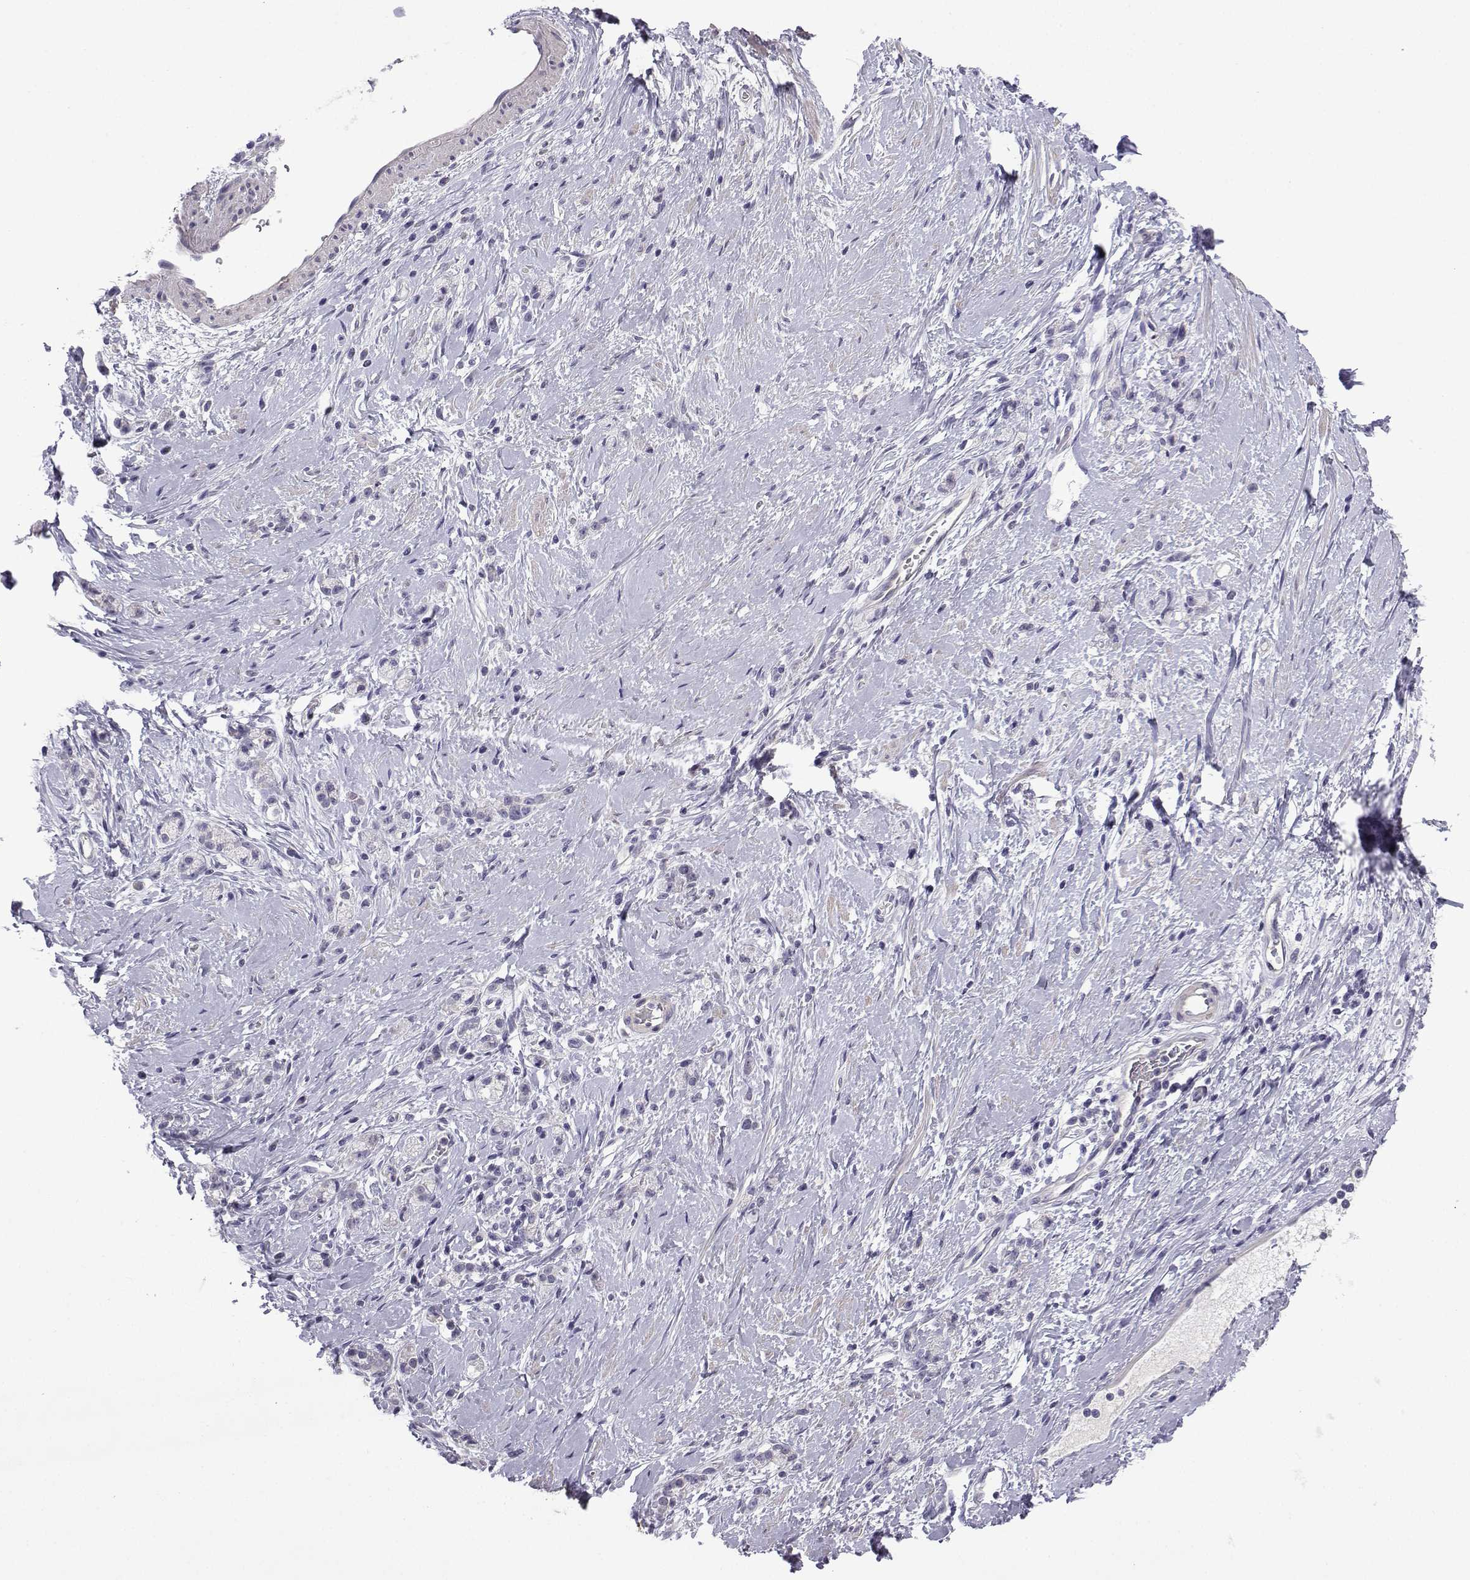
{"staining": {"intensity": "negative", "quantity": "none", "location": "none"}, "tissue": "stomach cancer", "cell_type": "Tumor cells", "image_type": "cancer", "snomed": [{"axis": "morphology", "description": "Adenocarcinoma, NOS"}, {"axis": "topography", "description": "Stomach"}], "caption": "Immunohistochemistry micrograph of neoplastic tissue: stomach adenocarcinoma stained with DAB (3,3'-diaminobenzidine) reveals no significant protein staining in tumor cells.", "gene": "SPACA7", "patient": {"sex": "male", "age": 58}}